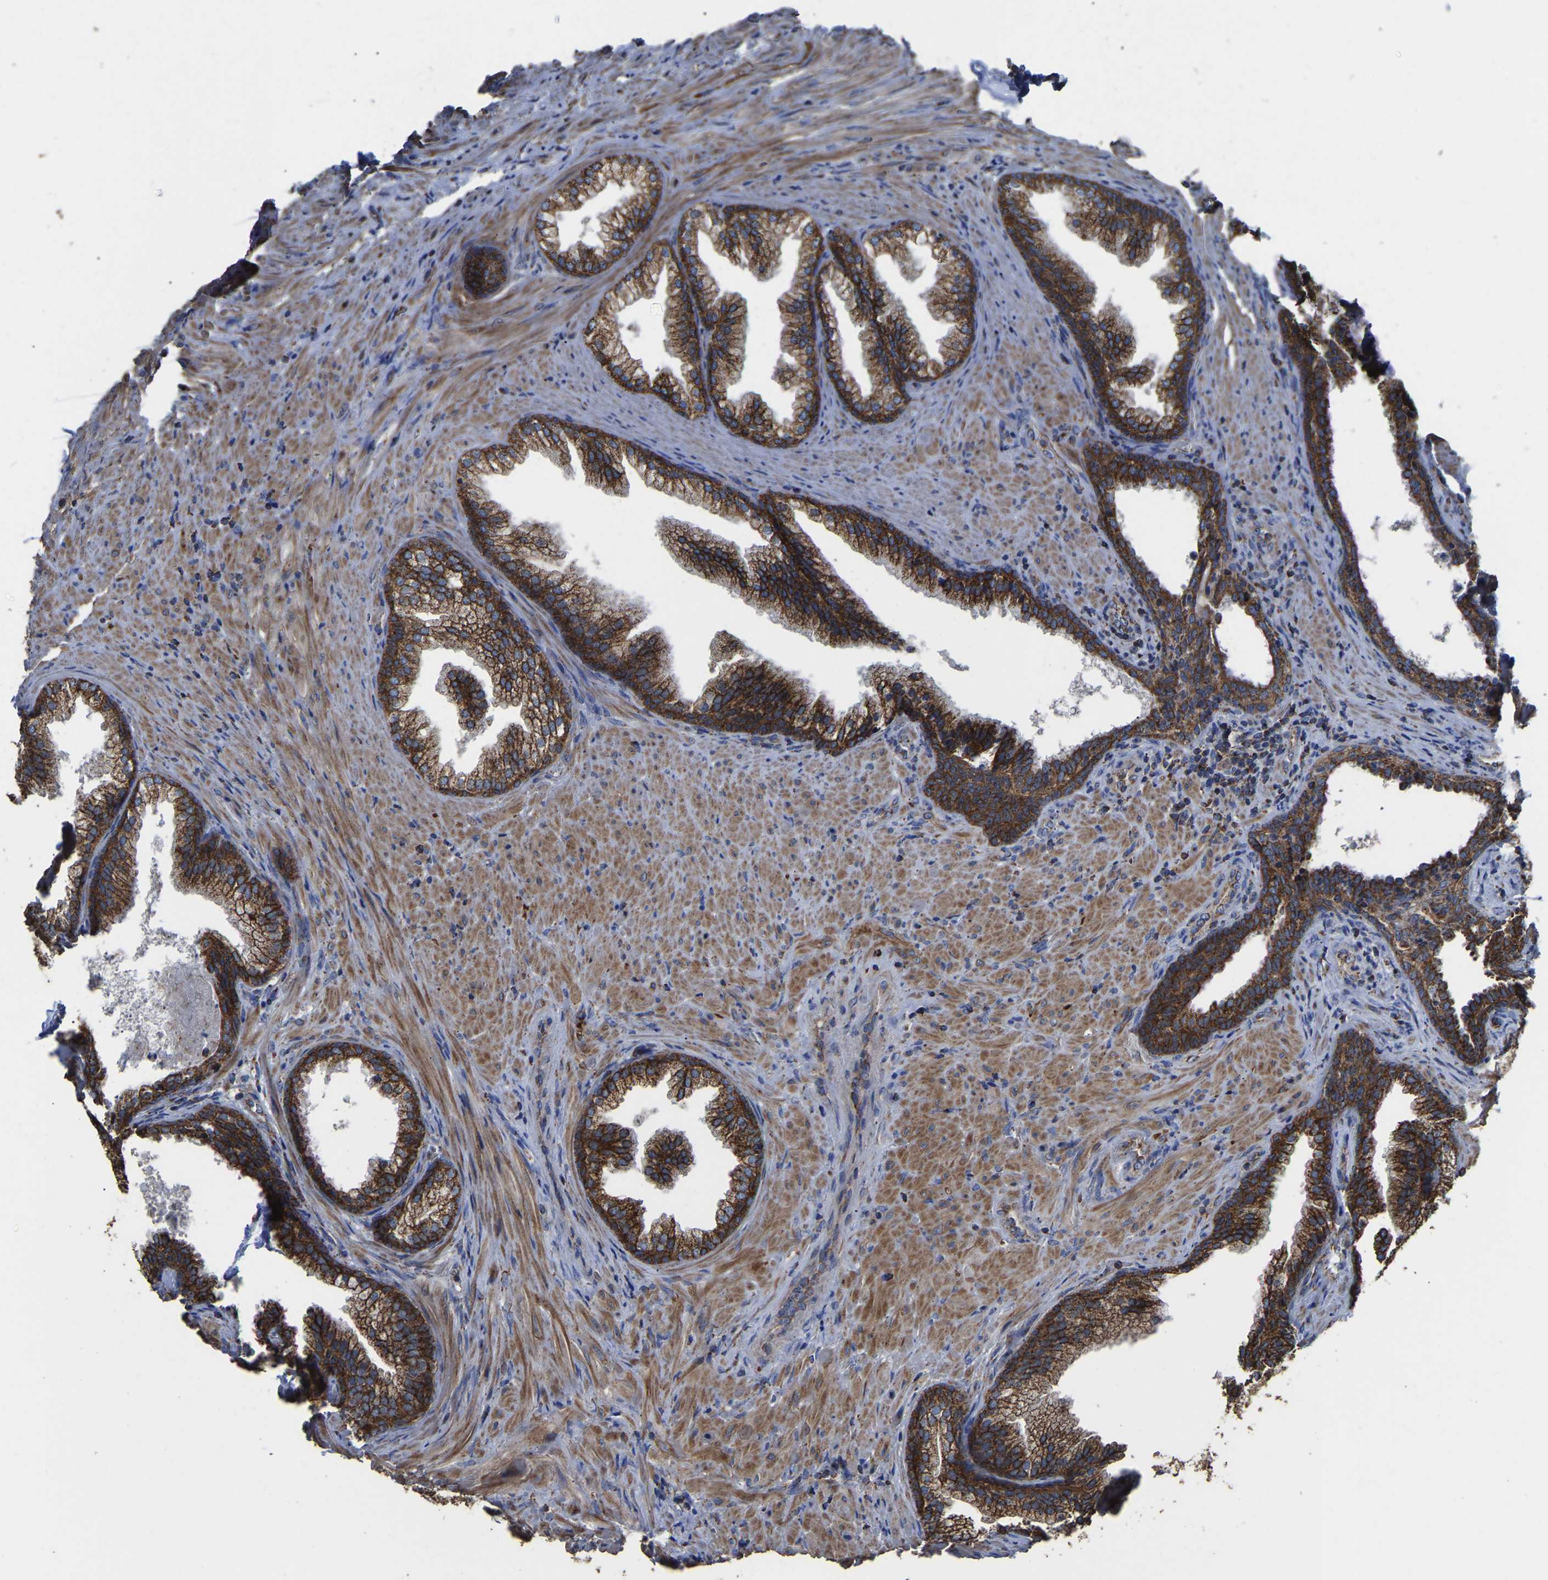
{"staining": {"intensity": "strong", "quantity": ">75%", "location": "cytoplasmic/membranous"}, "tissue": "prostate", "cell_type": "Glandular cells", "image_type": "normal", "snomed": [{"axis": "morphology", "description": "Normal tissue, NOS"}, {"axis": "topography", "description": "Prostate"}], "caption": "Immunohistochemistry image of unremarkable prostate: prostate stained using immunohistochemistry (IHC) exhibits high levels of strong protein expression localized specifically in the cytoplasmic/membranous of glandular cells, appearing as a cytoplasmic/membranous brown color.", "gene": "ETFA", "patient": {"sex": "male", "age": 76}}